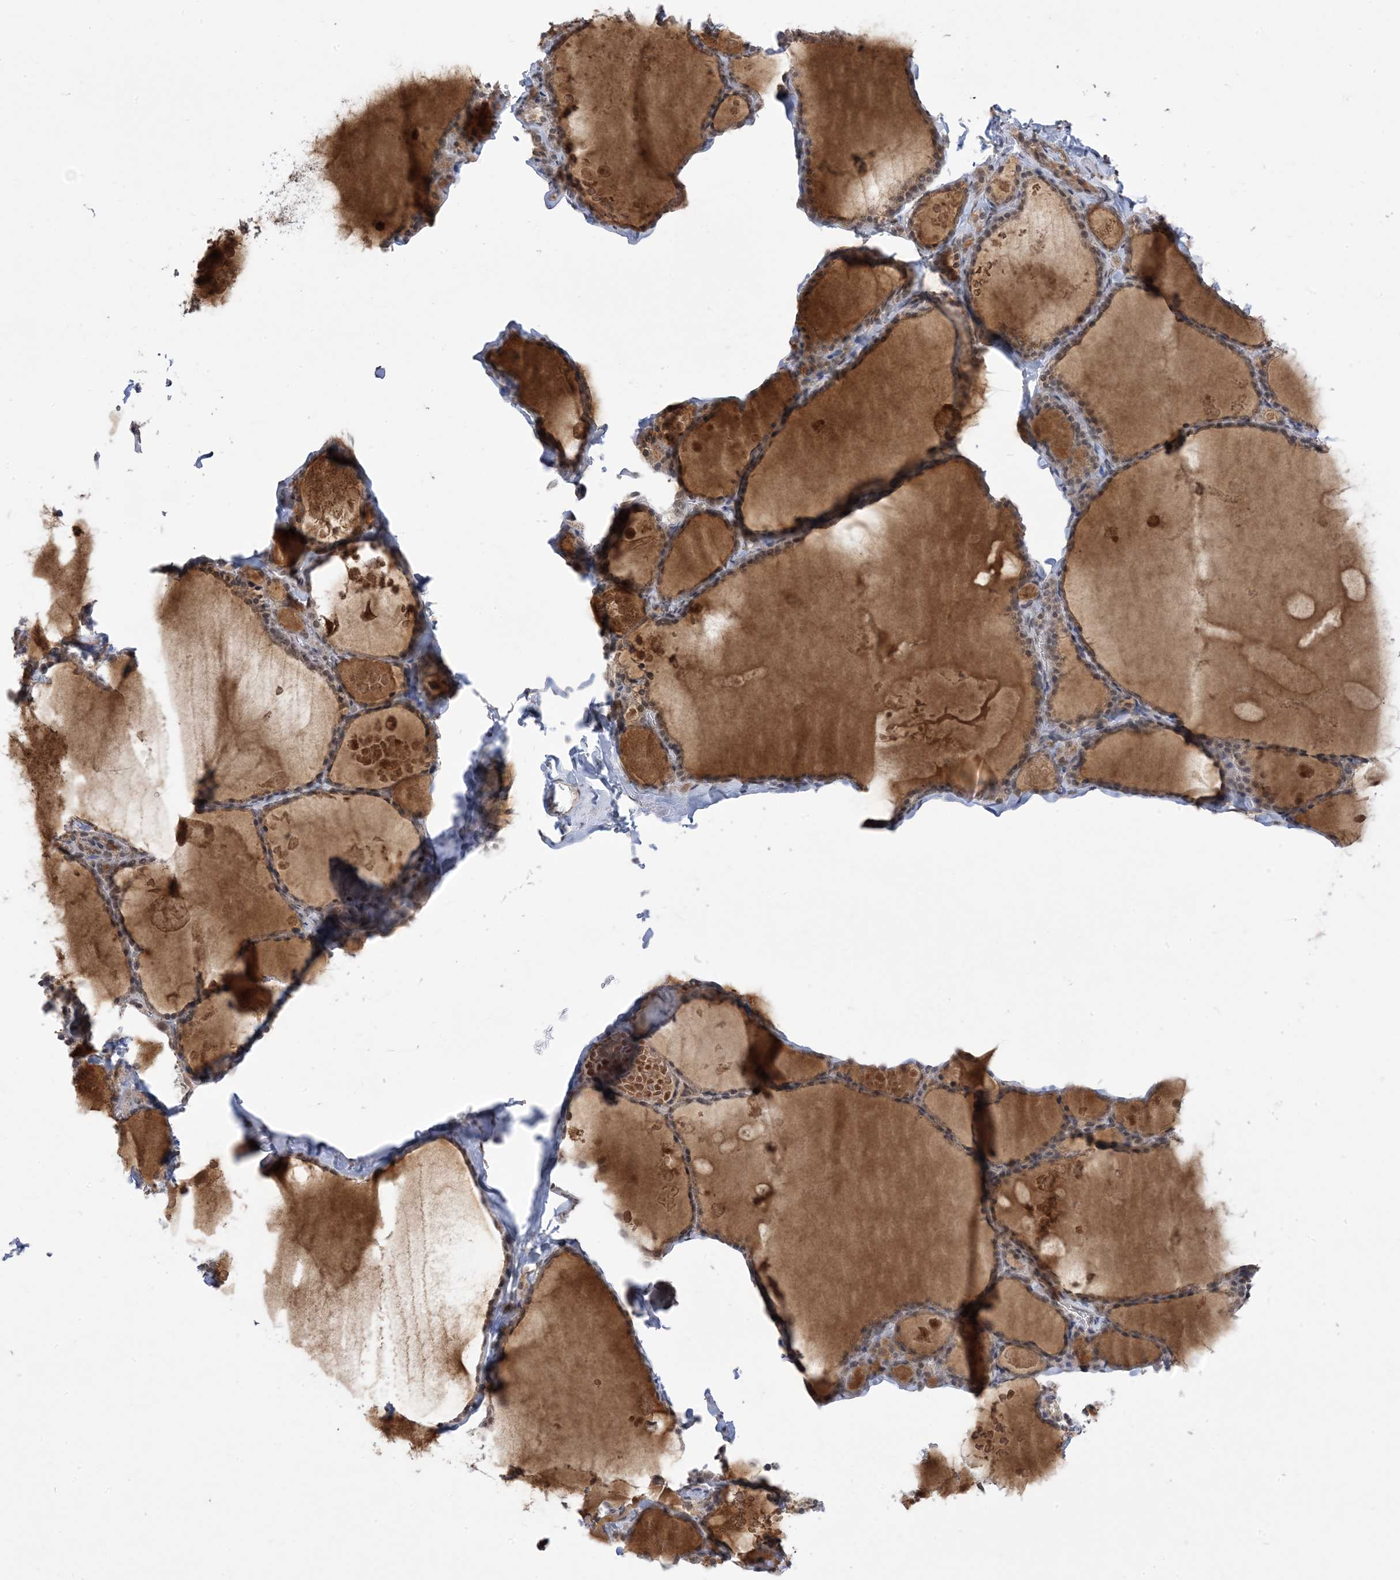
{"staining": {"intensity": "negative", "quantity": "none", "location": "none"}, "tissue": "thyroid gland", "cell_type": "Glandular cells", "image_type": "normal", "snomed": [{"axis": "morphology", "description": "Normal tissue, NOS"}, {"axis": "topography", "description": "Thyroid gland"}], "caption": "IHC of unremarkable thyroid gland displays no positivity in glandular cells. (DAB immunohistochemistry with hematoxylin counter stain).", "gene": "RANBP9", "patient": {"sex": "male", "age": 56}}